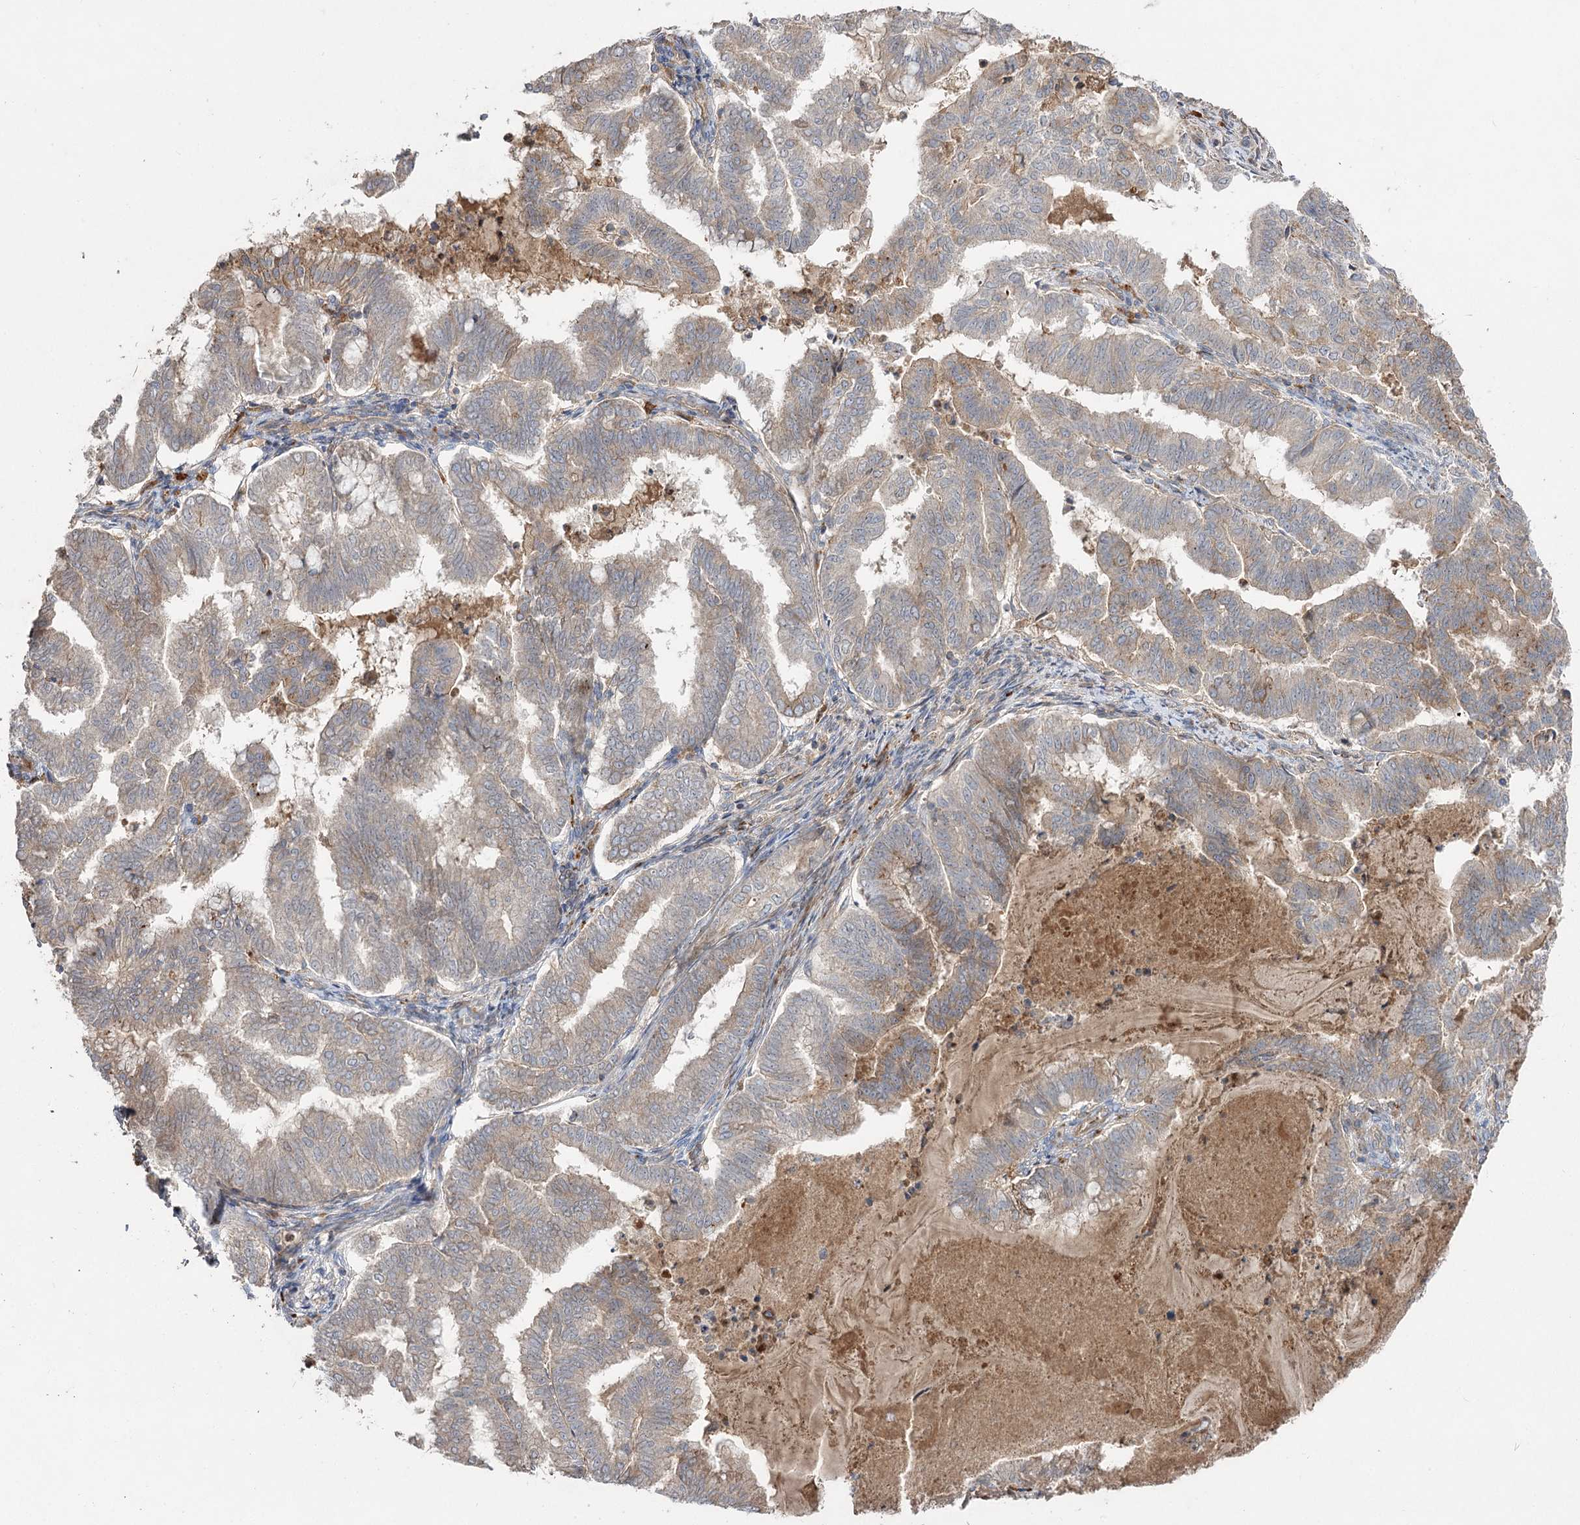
{"staining": {"intensity": "weak", "quantity": ">75%", "location": "cytoplasmic/membranous"}, "tissue": "endometrial cancer", "cell_type": "Tumor cells", "image_type": "cancer", "snomed": [{"axis": "morphology", "description": "Adenocarcinoma, NOS"}, {"axis": "topography", "description": "Endometrium"}], "caption": "Protein analysis of endometrial cancer (adenocarcinoma) tissue demonstrates weak cytoplasmic/membranous positivity in approximately >75% of tumor cells.", "gene": "KIAA0825", "patient": {"sex": "female", "age": 79}}